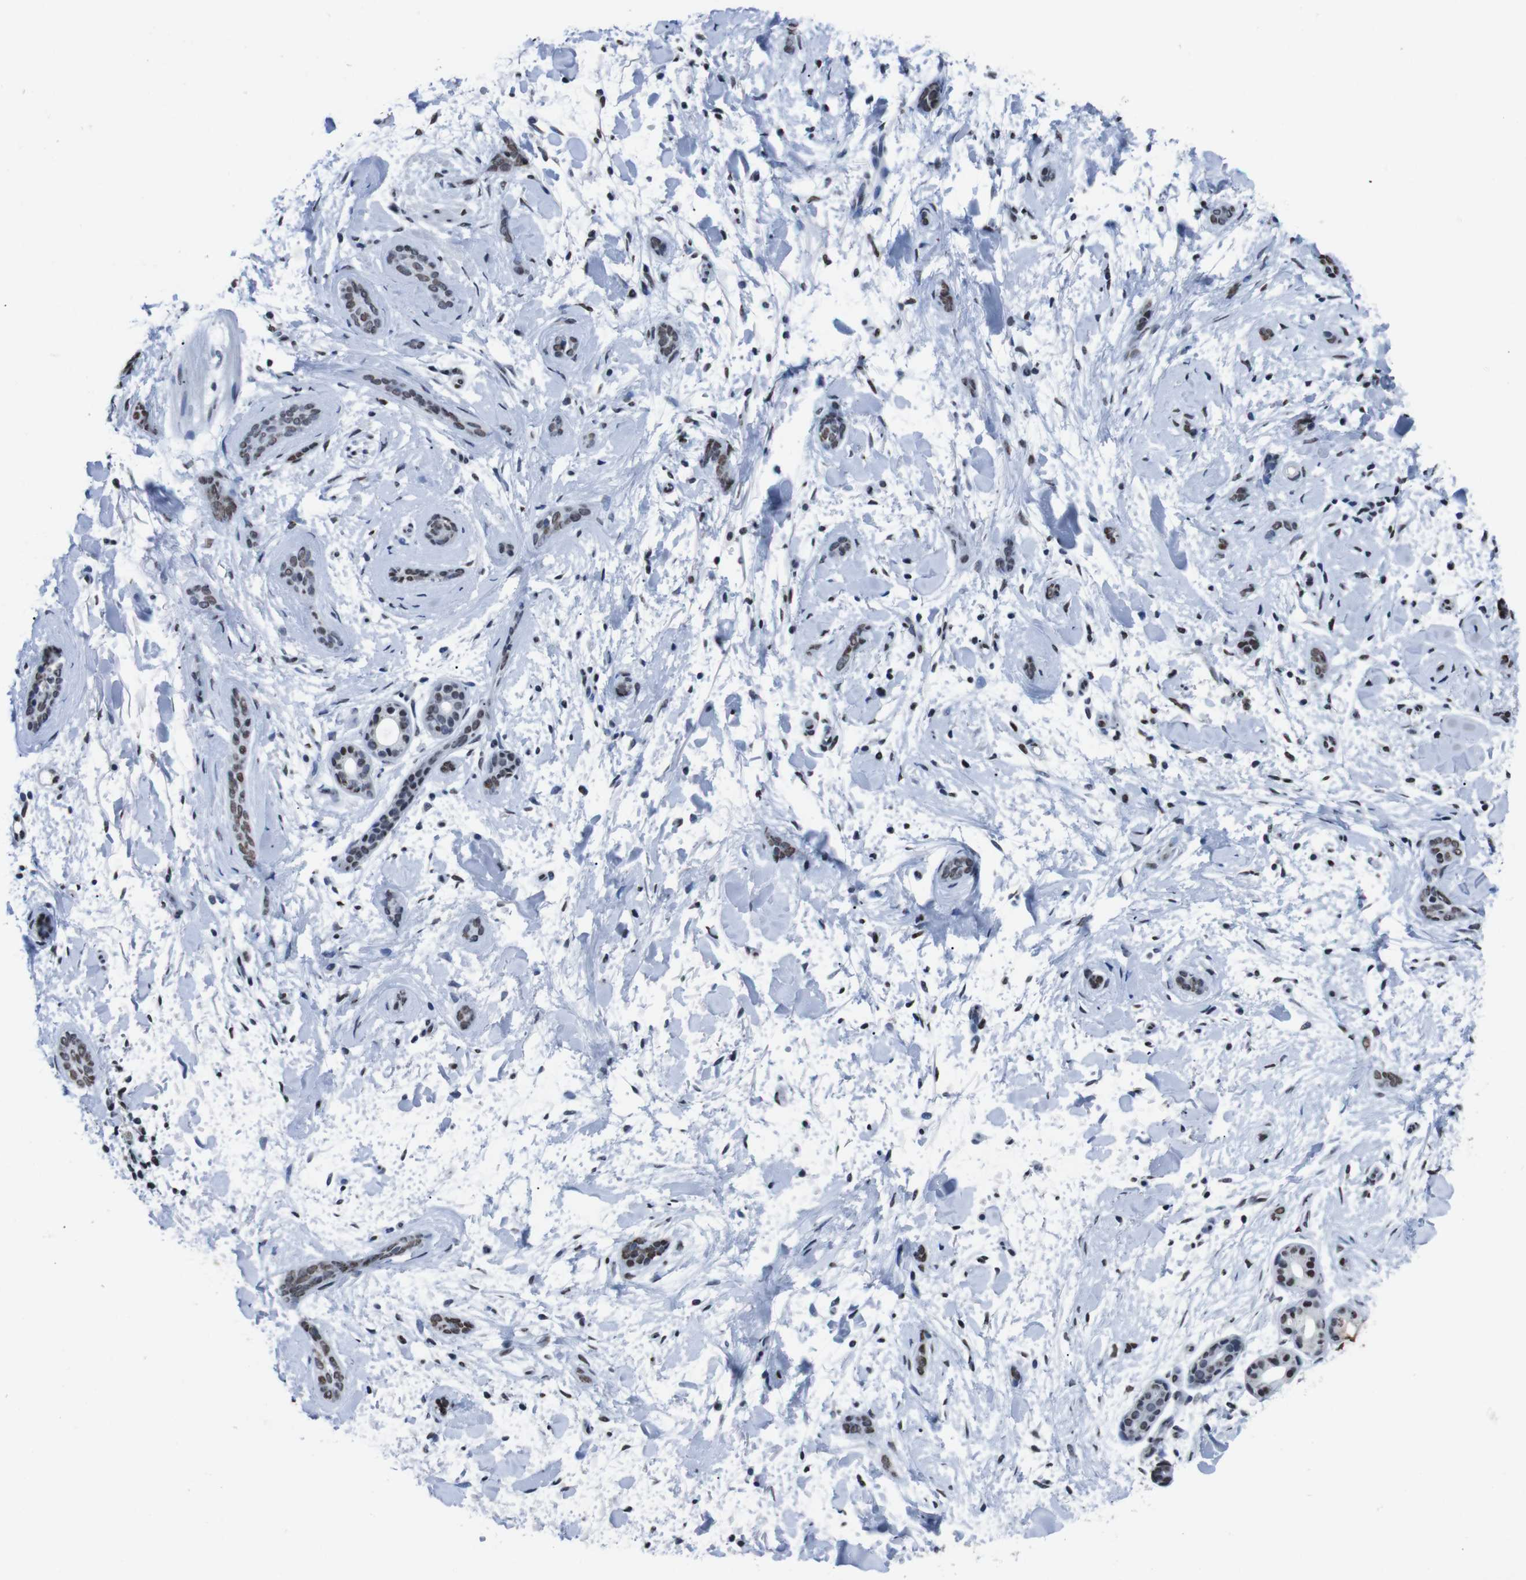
{"staining": {"intensity": "weak", "quantity": ">75%", "location": "nuclear"}, "tissue": "skin cancer", "cell_type": "Tumor cells", "image_type": "cancer", "snomed": [{"axis": "morphology", "description": "Basal cell carcinoma"}, {"axis": "morphology", "description": "Adnexal tumor, benign"}, {"axis": "topography", "description": "Skin"}], "caption": "Immunohistochemical staining of benign adnexal tumor (skin) exhibits low levels of weak nuclear protein staining in approximately >75% of tumor cells.", "gene": "PIP4P2", "patient": {"sex": "female", "age": 42}}